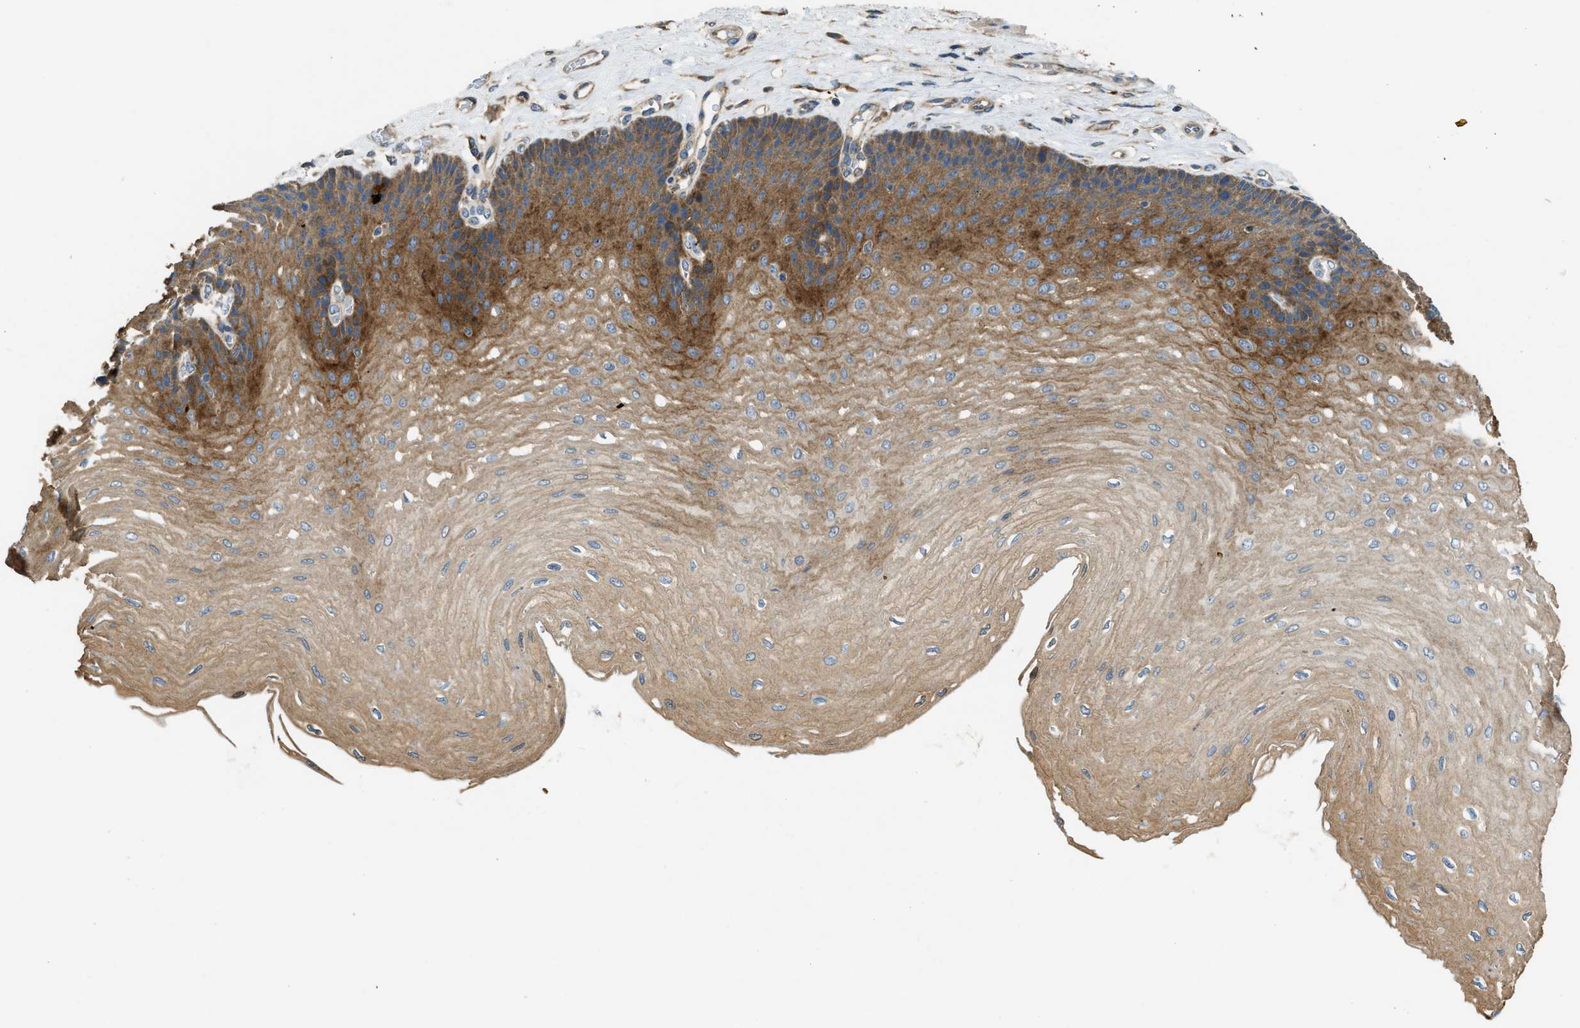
{"staining": {"intensity": "moderate", "quantity": ">75%", "location": "cytoplasmic/membranous"}, "tissue": "esophagus", "cell_type": "Squamous epithelial cells", "image_type": "normal", "snomed": [{"axis": "morphology", "description": "Normal tissue, NOS"}, {"axis": "topography", "description": "Esophagus"}], "caption": "Protein analysis of normal esophagus displays moderate cytoplasmic/membranous staining in about >75% of squamous epithelial cells. The protein is shown in brown color, while the nuclei are stained blue.", "gene": "TMEM68", "patient": {"sex": "female", "age": 72}}